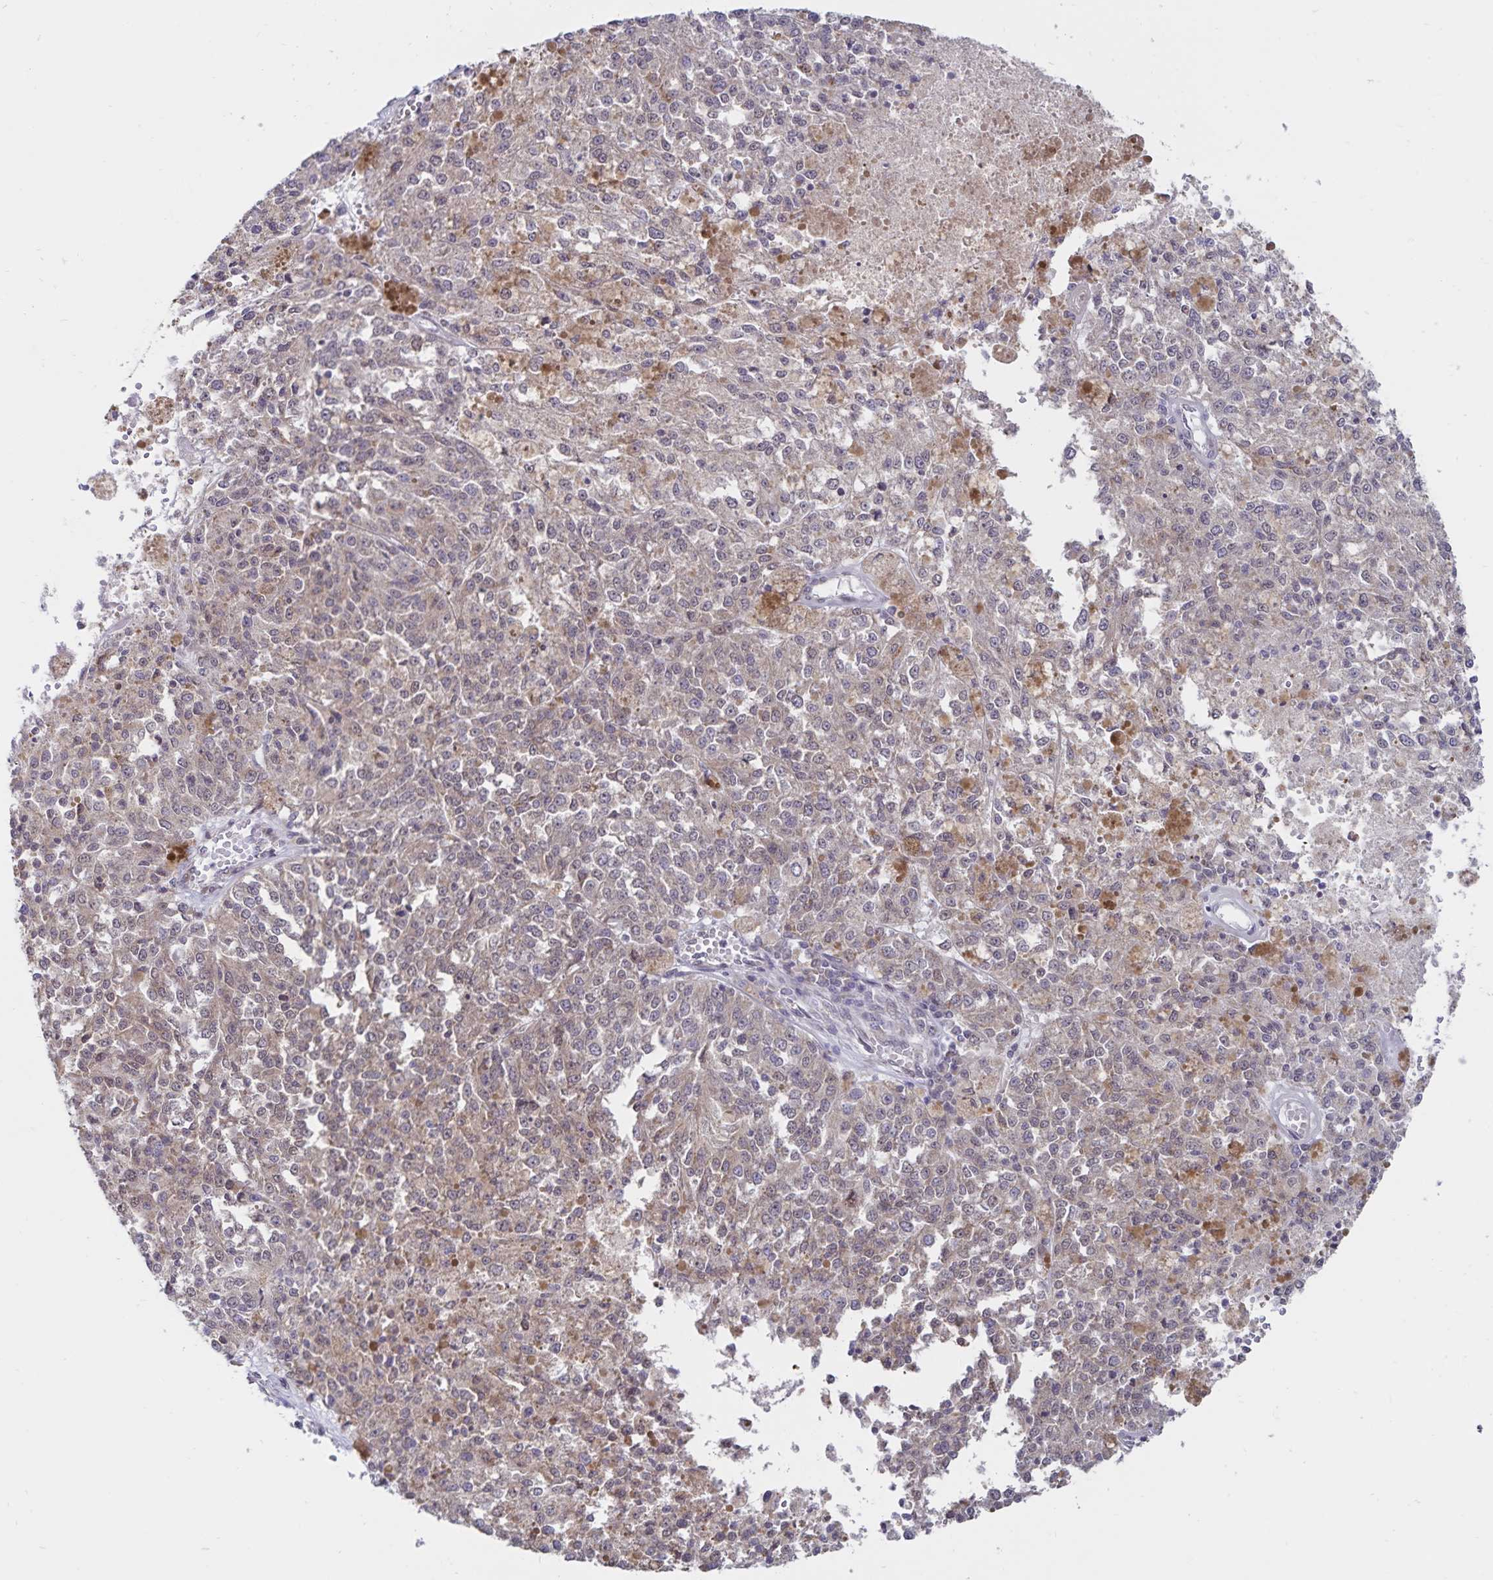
{"staining": {"intensity": "negative", "quantity": "none", "location": "none"}, "tissue": "melanoma", "cell_type": "Tumor cells", "image_type": "cancer", "snomed": [{"axis": "morphology", "description": "Malignant melanoma, Metastatic site"}, {"axis": "topography", "description": "Lymph node"}], "caption": "This photomicrograph is of malignant melanoma (metastatic site) stained with immunohistochemistry to label a protein in brown with the nuclei are counter-stained blue. There is no positivity in tumor cells.", "gene": "ATP2A2", "patient": {"sex": "female", "age": 64}}